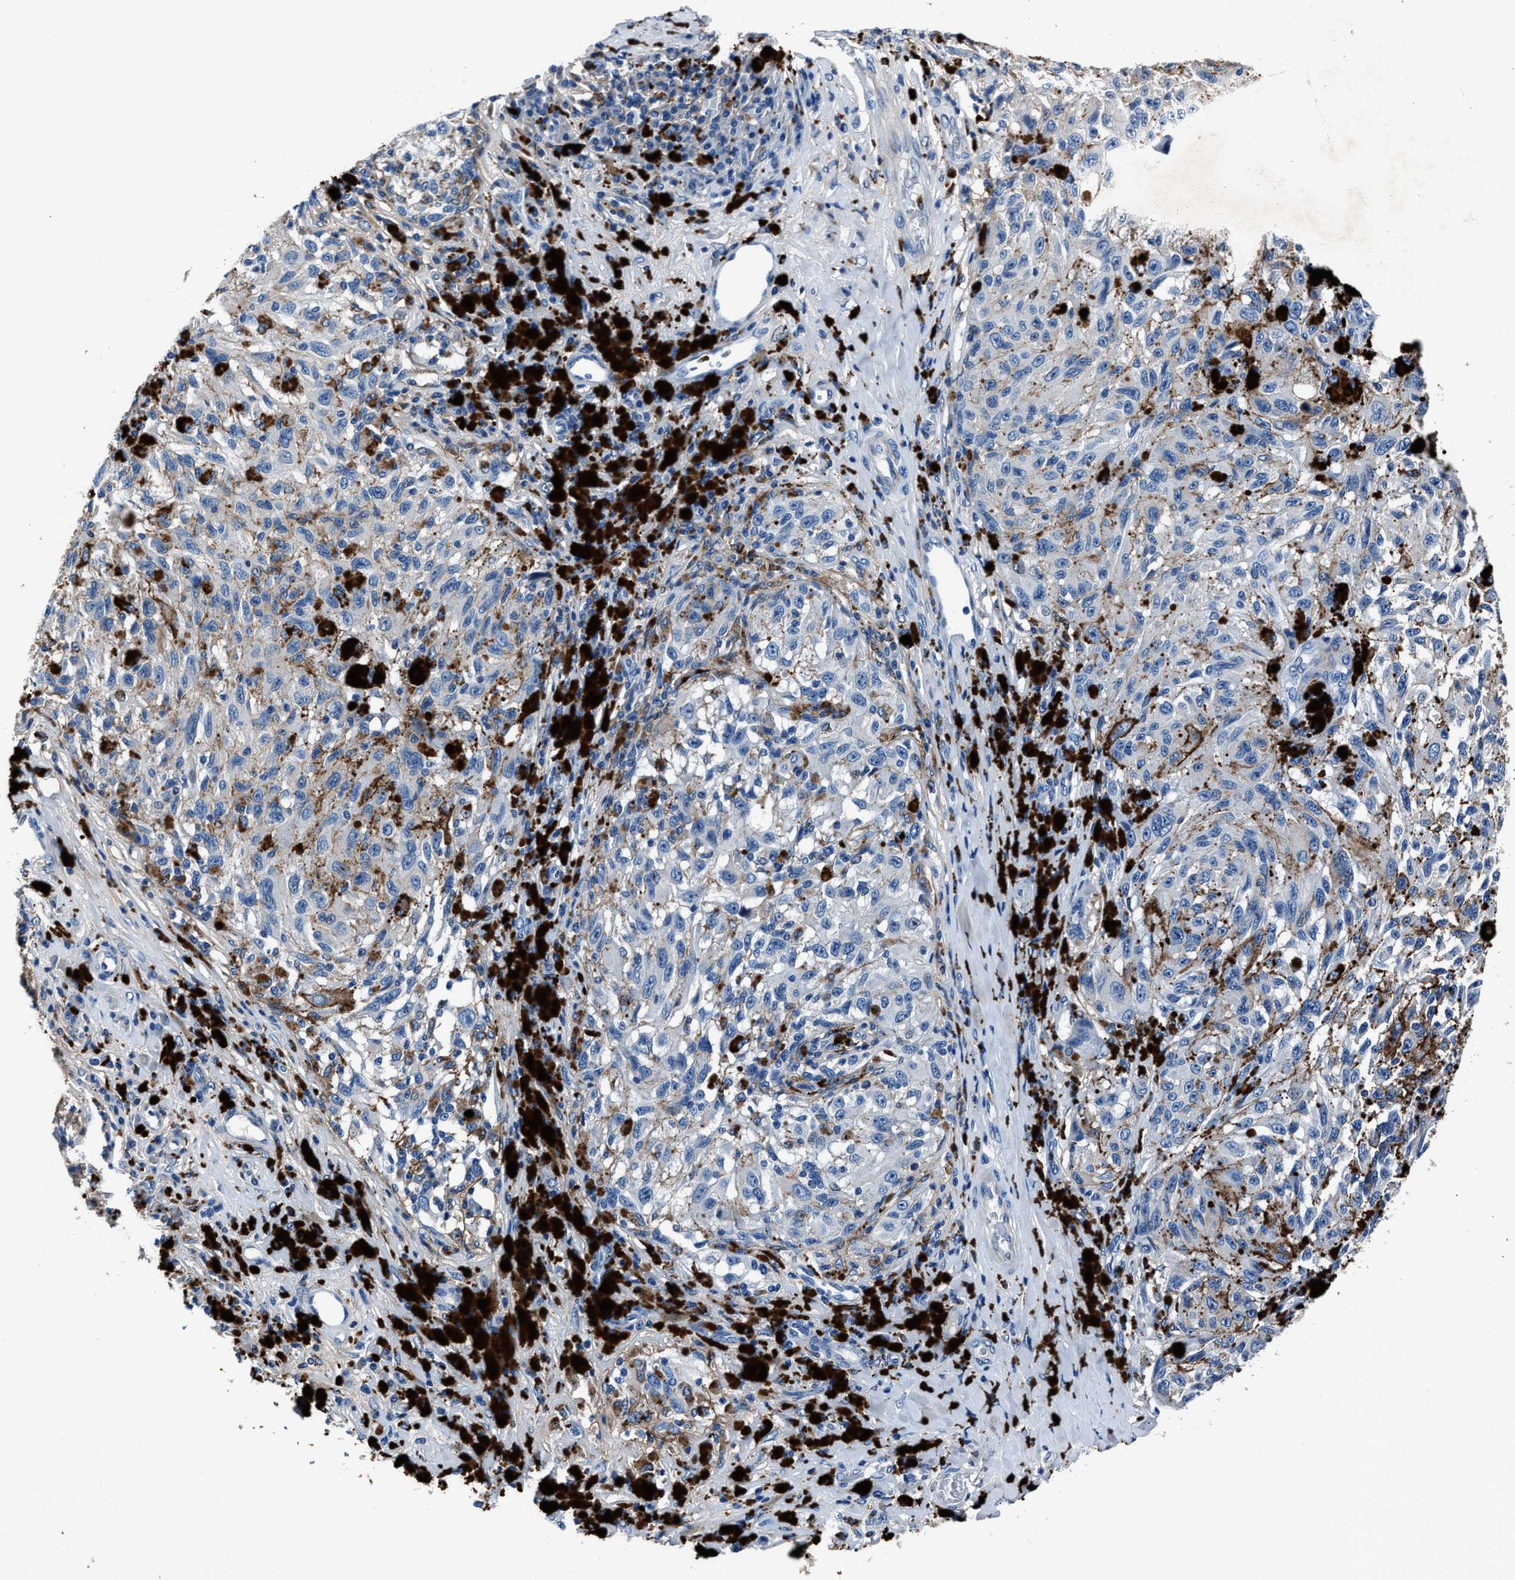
{"staining": {"intensity": "negative", "quantity": "none", "location": "none"}, "tissue": "melanoma", "cell_type": "Tumor cells", "image_type": "cancer", "snomed": [{"axis": "morphology", "description": "Malignant melanoma, NOS"}, {"axis": "topography", "description": "Skin"}], "caption": "Immunohistochemistry (IHC) histopathology image of neoplastic tissue: melanoma stained with DAB (3,3'-diaminobenzidine) reveals no significant protein staining in tumor cells. Nuclei are stained in blue.", "gene": "FGL2", "patient": {"sex": "female", "age": 73}}